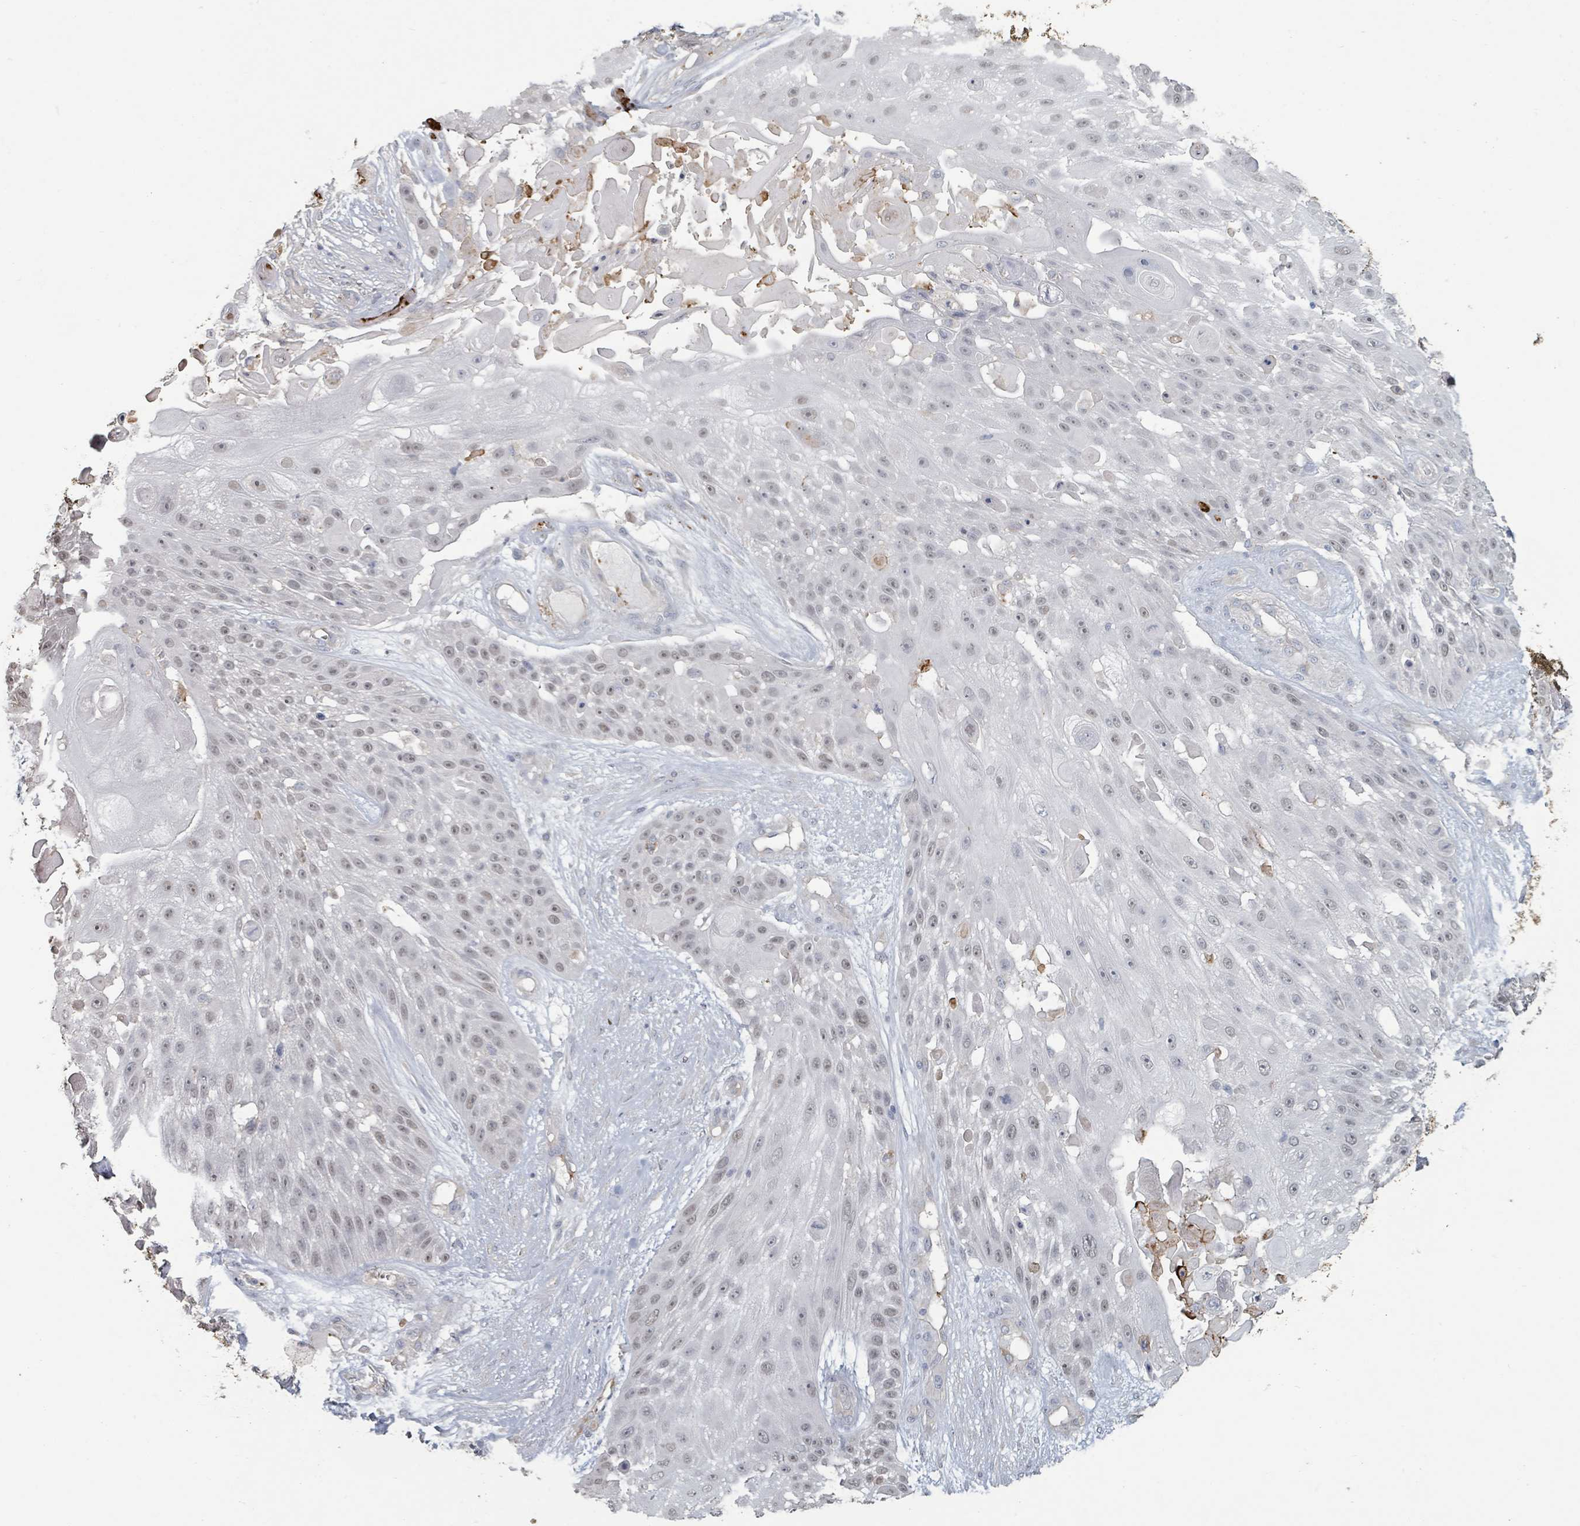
{"staining": {"intensity": "weak", "quantity": "<25%", "location": "nuclear"}, "tissue": "skin cancer", "cell_type": "Tumor cells", "image_type": "cancer", "snomed": [{"axis": "morphology", "description": "Squamous cell carcinoma, NOS"}, {"axis": "topography", "description": "Skin"}], "caption": "Protein analysis of skin cancer (squamous cell carcinoma) displays no significant positivity in tumor cells. Nuclei are stained in blue.", "gene": "PLAUR", "patient": {"sex": "female", "age": 86}}